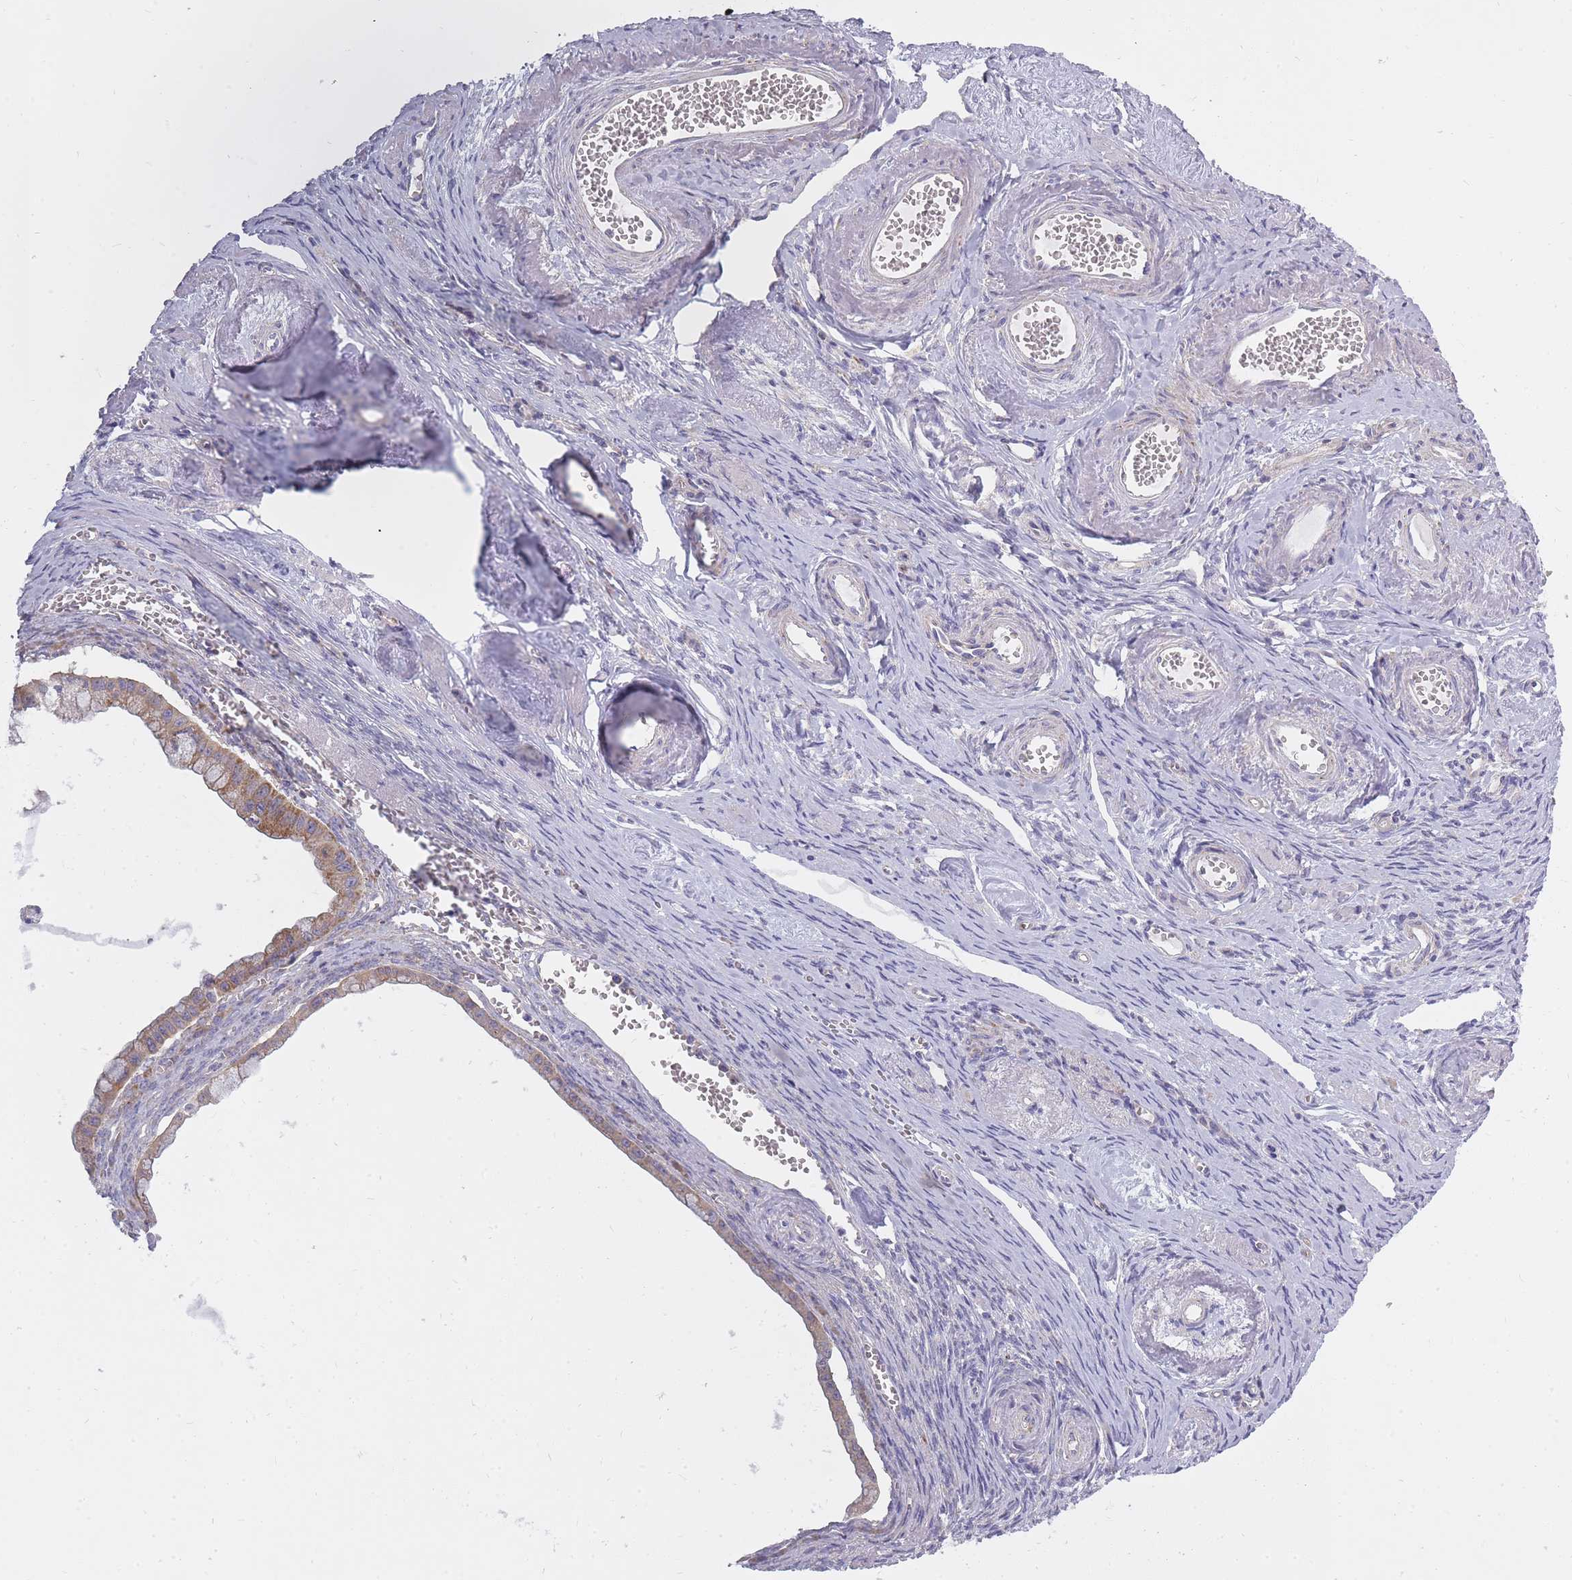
{"staining": {"intensity": "moderate", "quantity": "25%-75%", "location": "cytoplasmic/membranous"}, "tissue": "ovarian cancer", "cell_type": "Tumor cells", "image_type": "cancer", "snomed": [{"axis": "morphology", "description": "Cystadenocarcinoma, mucinous, NOS"}, {"axis": "topography", "description": "Ovary"}], "caption": "The immunohistochemical stain labels moderate cytoplasmic/membranous positivity in tumor cells of ovarian cancer (mucinous cystadenocarcinoma) tissue.", "gene": "ALKBH4", "patient": {"sex": "female", "age": 59}}